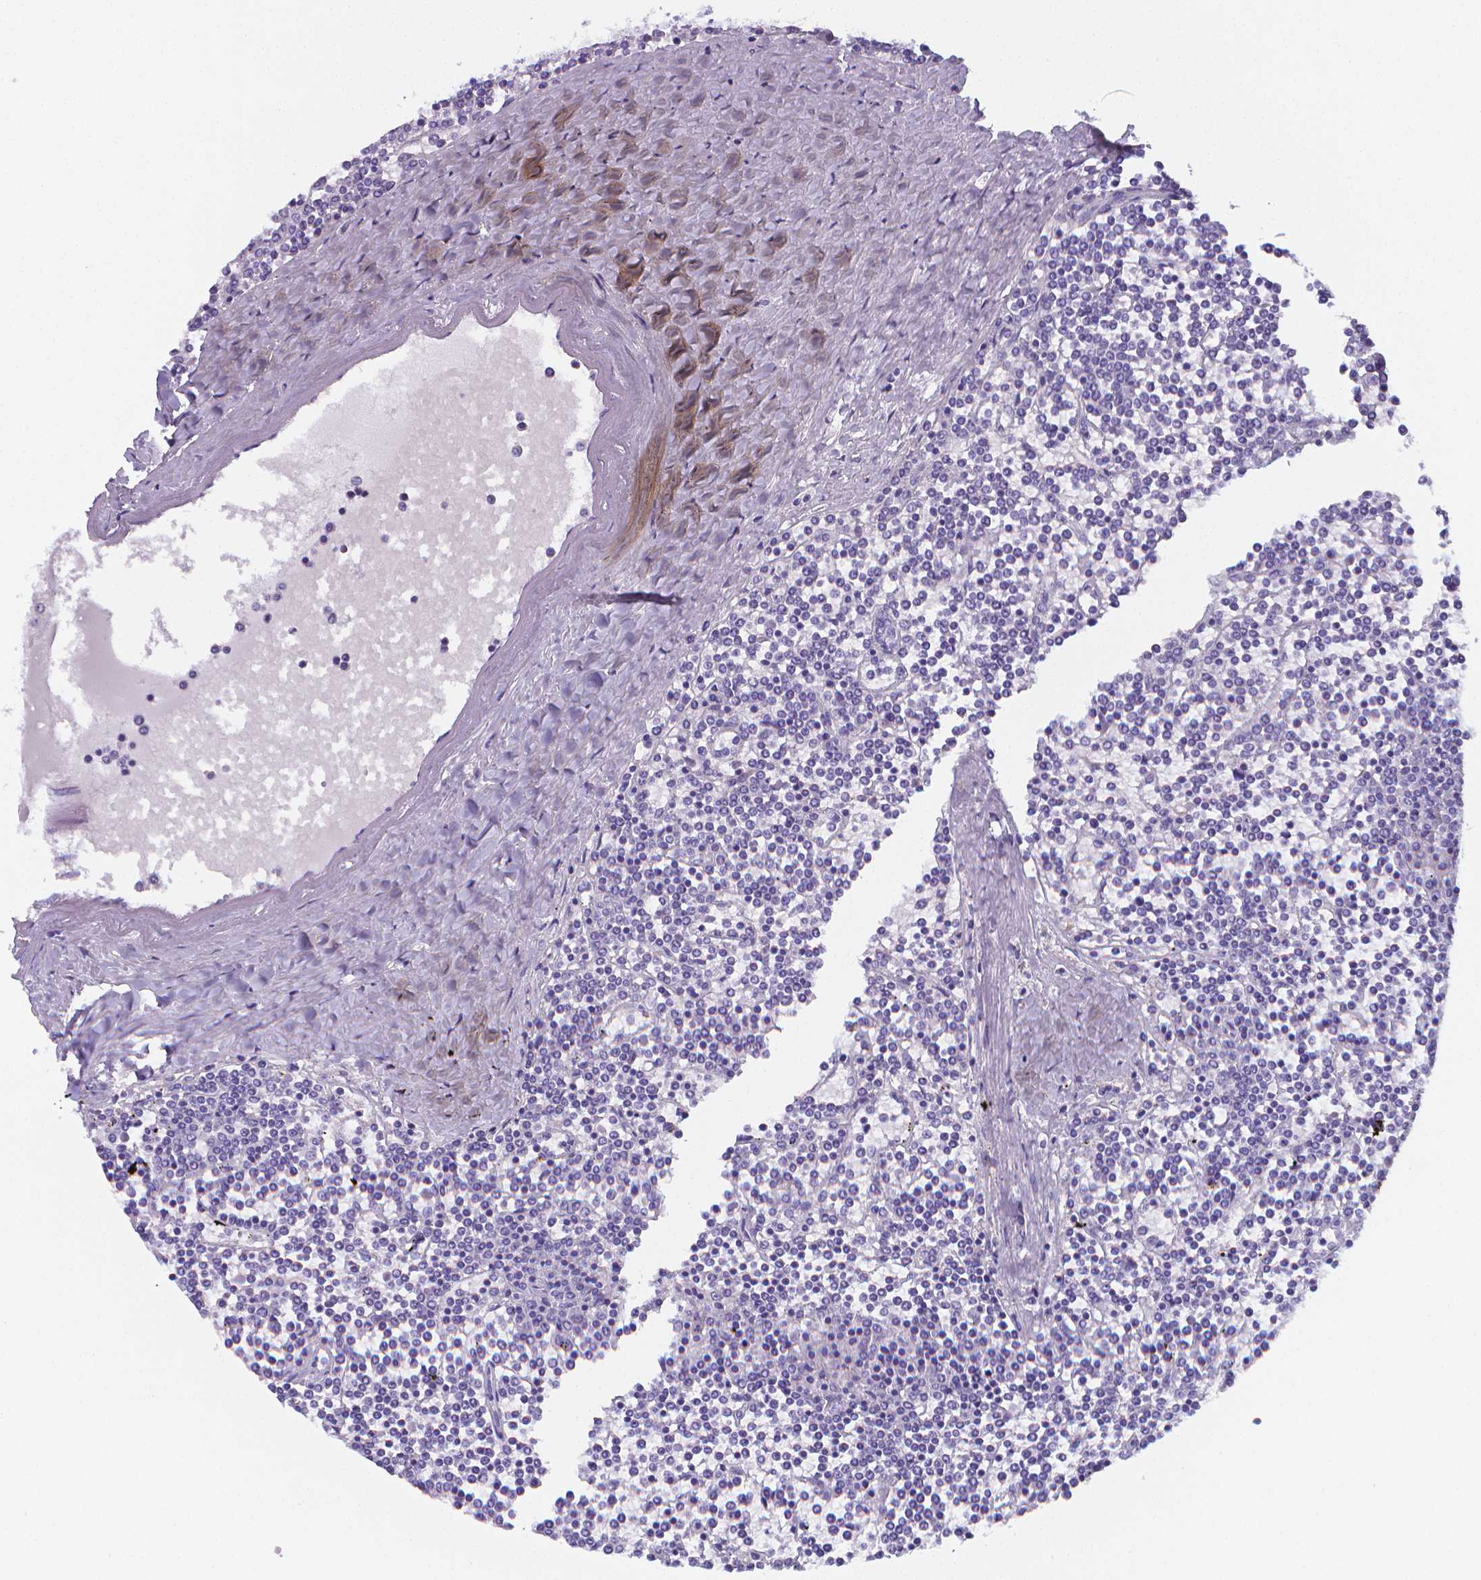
{"staining": {"intensity": "negative", "quantity": "none", "location": "none"}, "tissue": "lymphoma", "cell_type": "Tumor cells", "image_type": "cancer", "snomed": [{"axis": "morphology", "description": "Malignant lymphoma, non-Hodgkin's type, Low grade"}, {"axis": "topography", "description": "Spleen"}], "caption": "DAB (3,3'-diaminobenzidine) immunohistochemical staining of lymphoma reveals no significant positivity in tumor cells.", "gene": "LRRC73", "patient": {"sex": "female", "age": 19}}